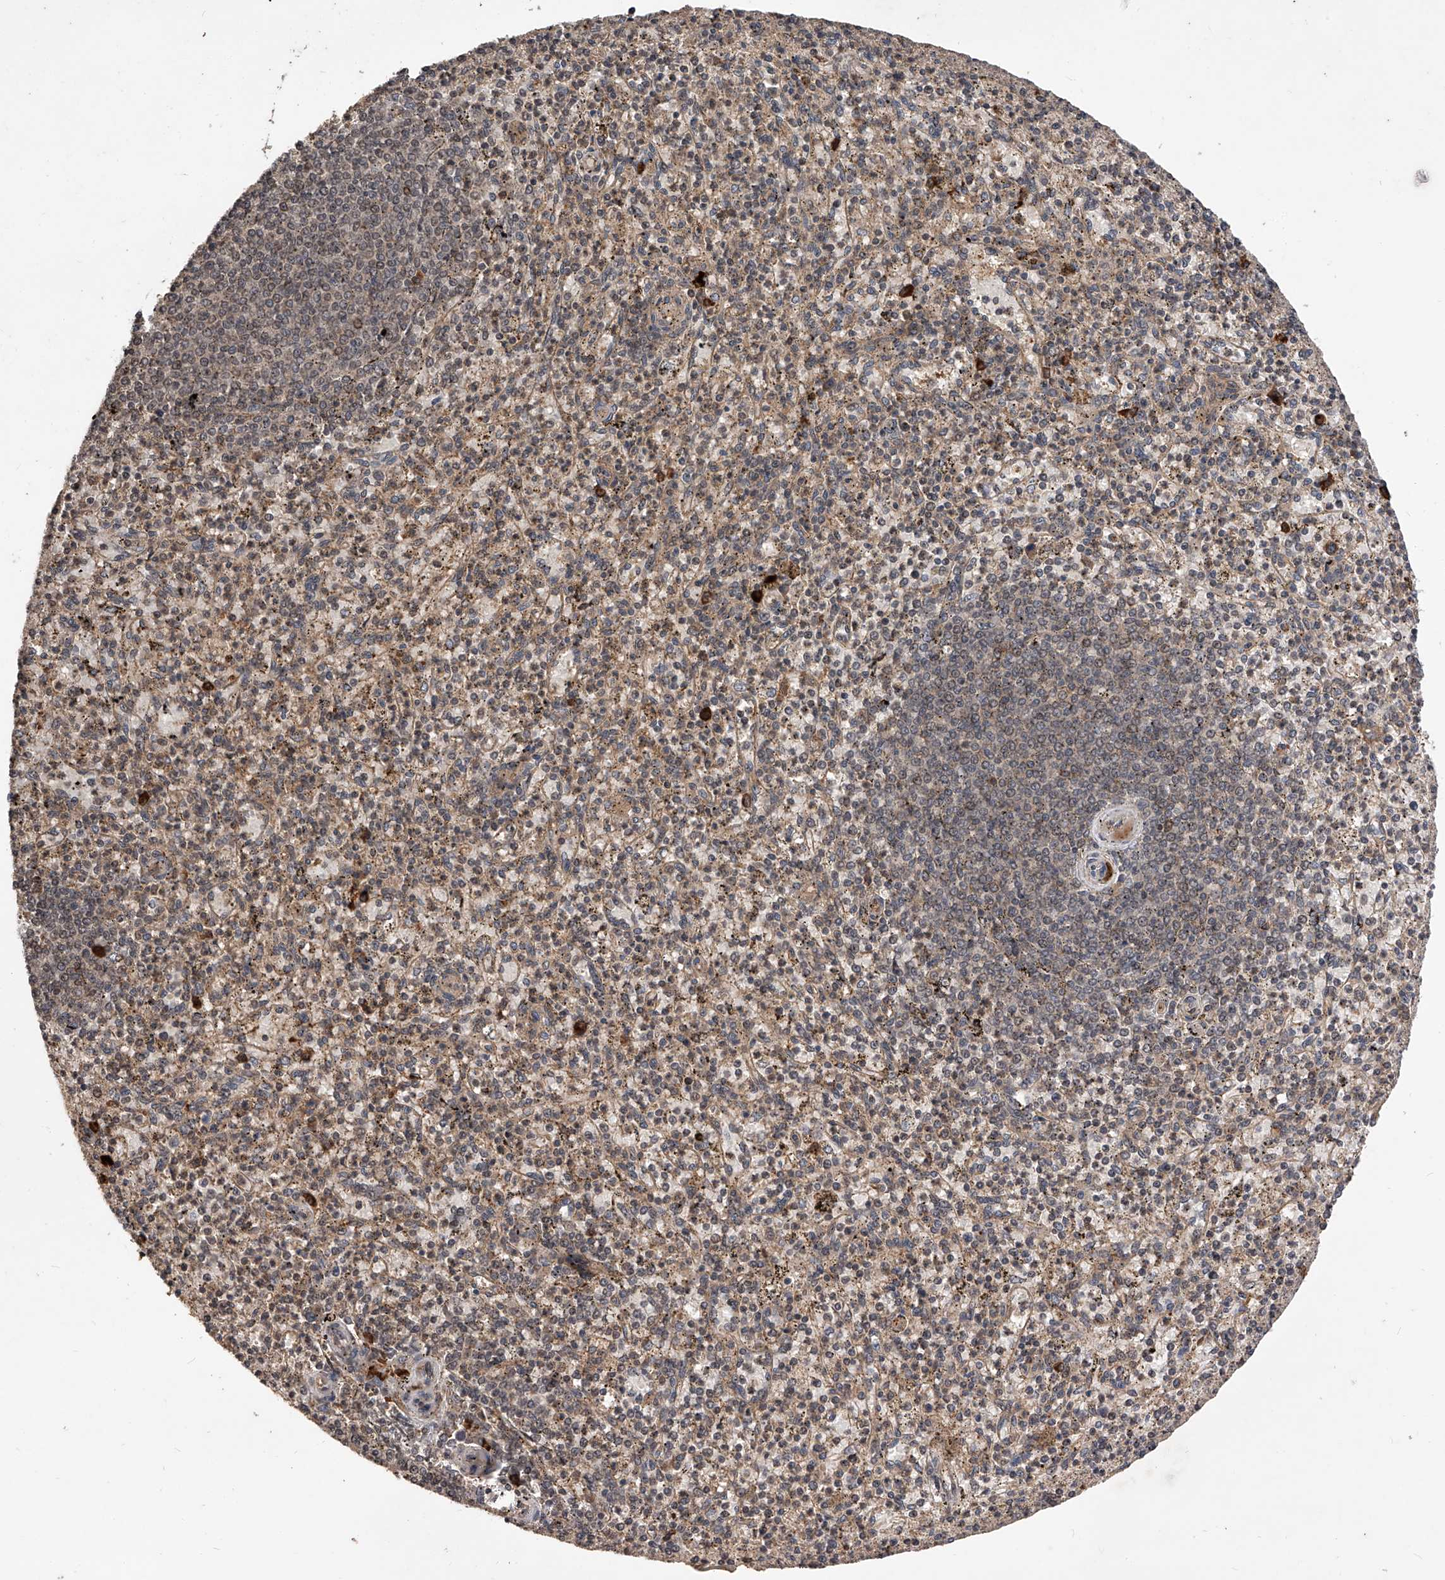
{"staining": {"intensity": "weak", "quantity": "25%-75%", "location": "cytoplasmic/membranous"}, "tissue": "spleen", "cell_type": "Cells in red pulp", "image_type": "normal", "snomed": [{"axis": "morphology", "description": "Normal tissue, NOS"}, {"axis": "topography", "description": "Spleen"}], "caption": "IHC (DAB (3,3'-diaminobenzidine)) staining of normal human spleen demonstrates weak cytoplasmic/membranous protein staining in about 25%-75% of cells in red pulp.", "gene": "CFAP410", "patient": {"sex": "male", "age": 72}}